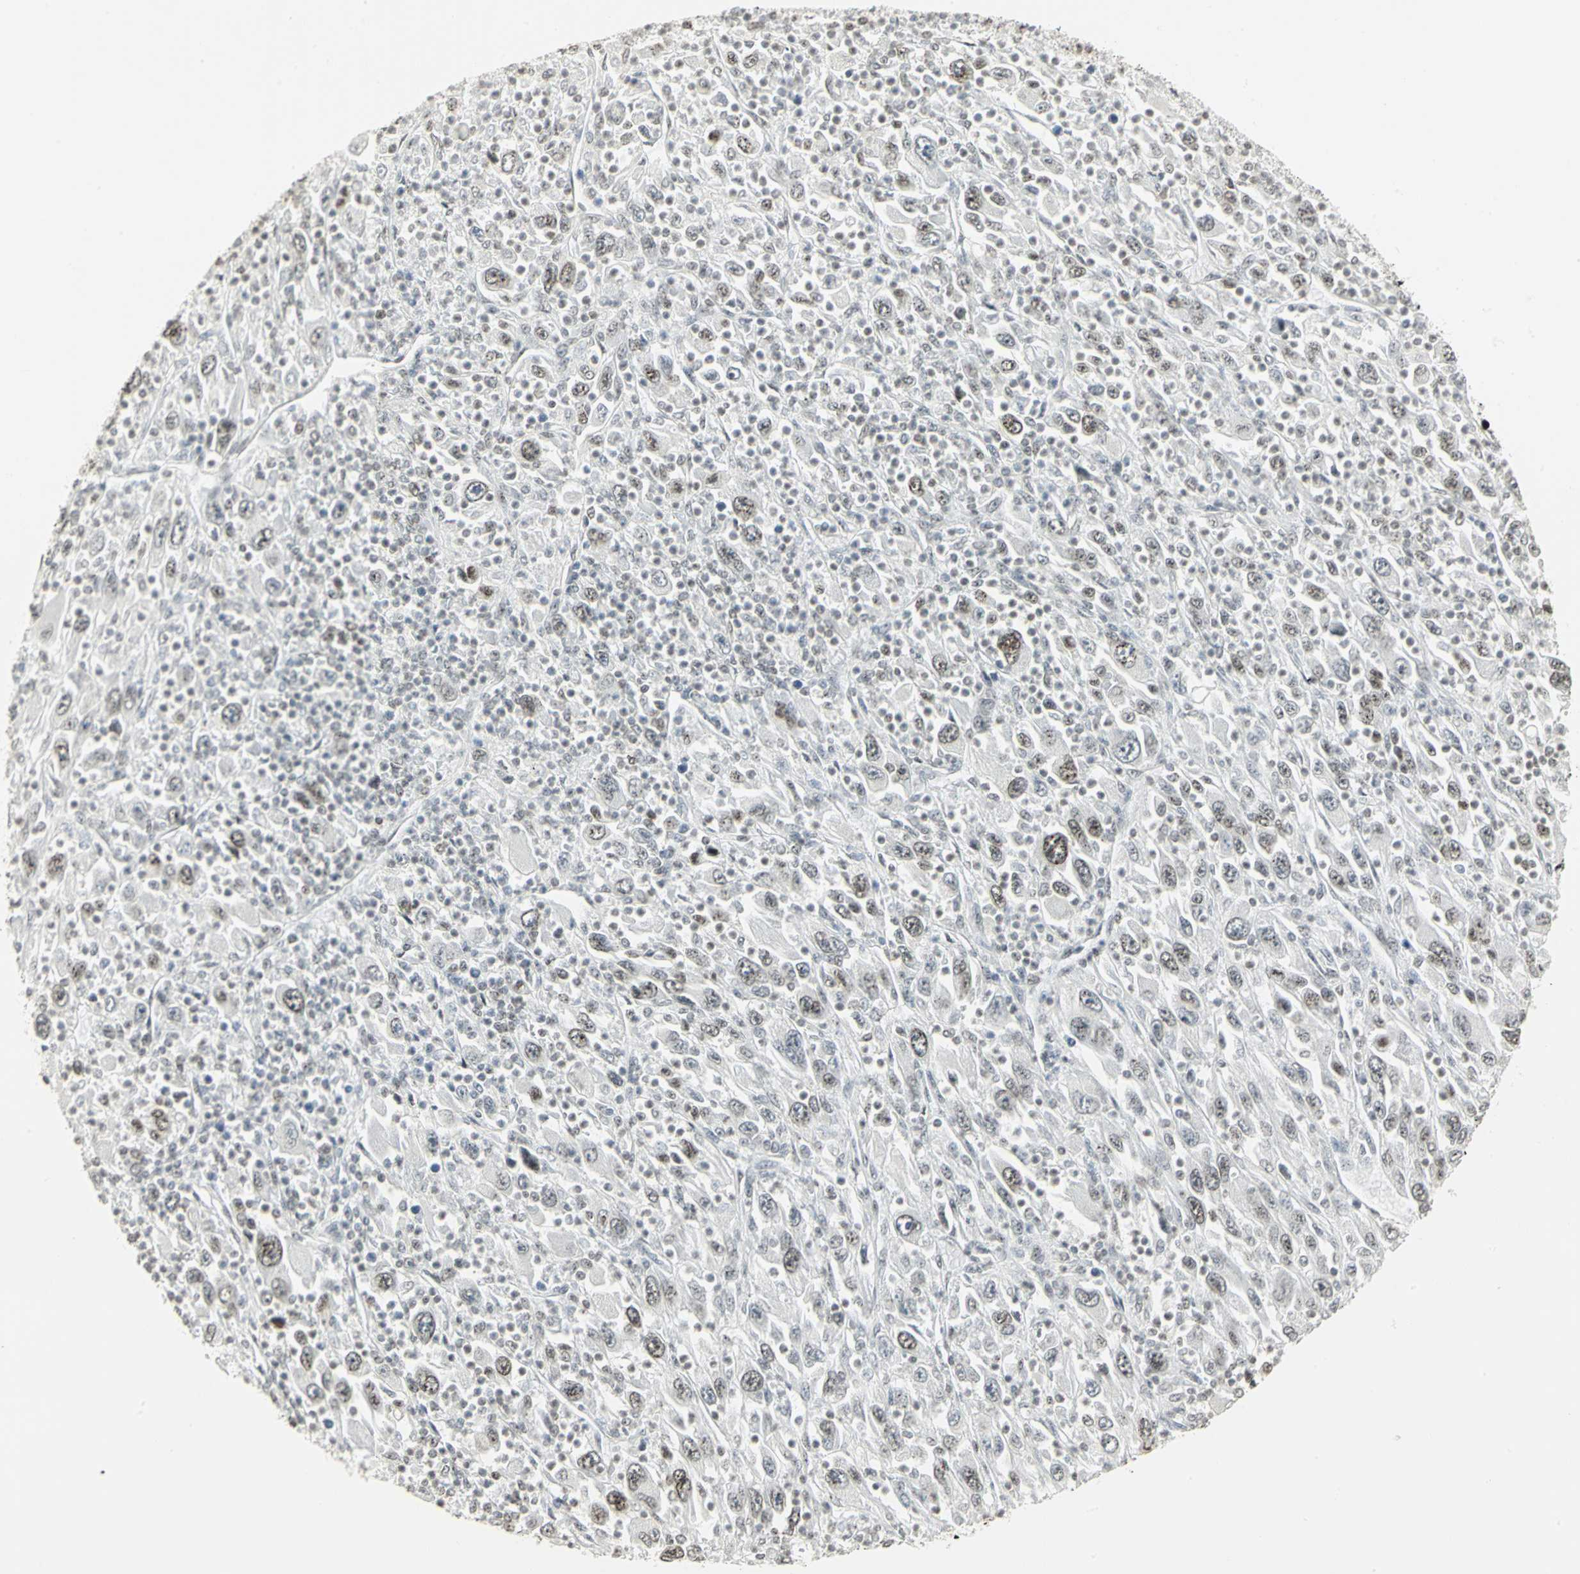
{"staining": {"intensity": "moderate", "quantity": ">75%", "location": "nuclear"}, "tissue": "melanoma", "cell_type": "Tumor cells", "image_type": "cancer", "snomed": [{"axis": "morphology", "description": "Malignant melanoma, Metastatic site"}, {"axis": "topography", "description": "Skin"}], "caption": "A medium amount of moderate nuclear positivity is present in approximately >75% of tumor cells in melanoma tissue. (DAB = brown stain, brightfield microscopy at high magnification).", "gene": "CBX3", "patient": {"sex": "female", "age": 56}}